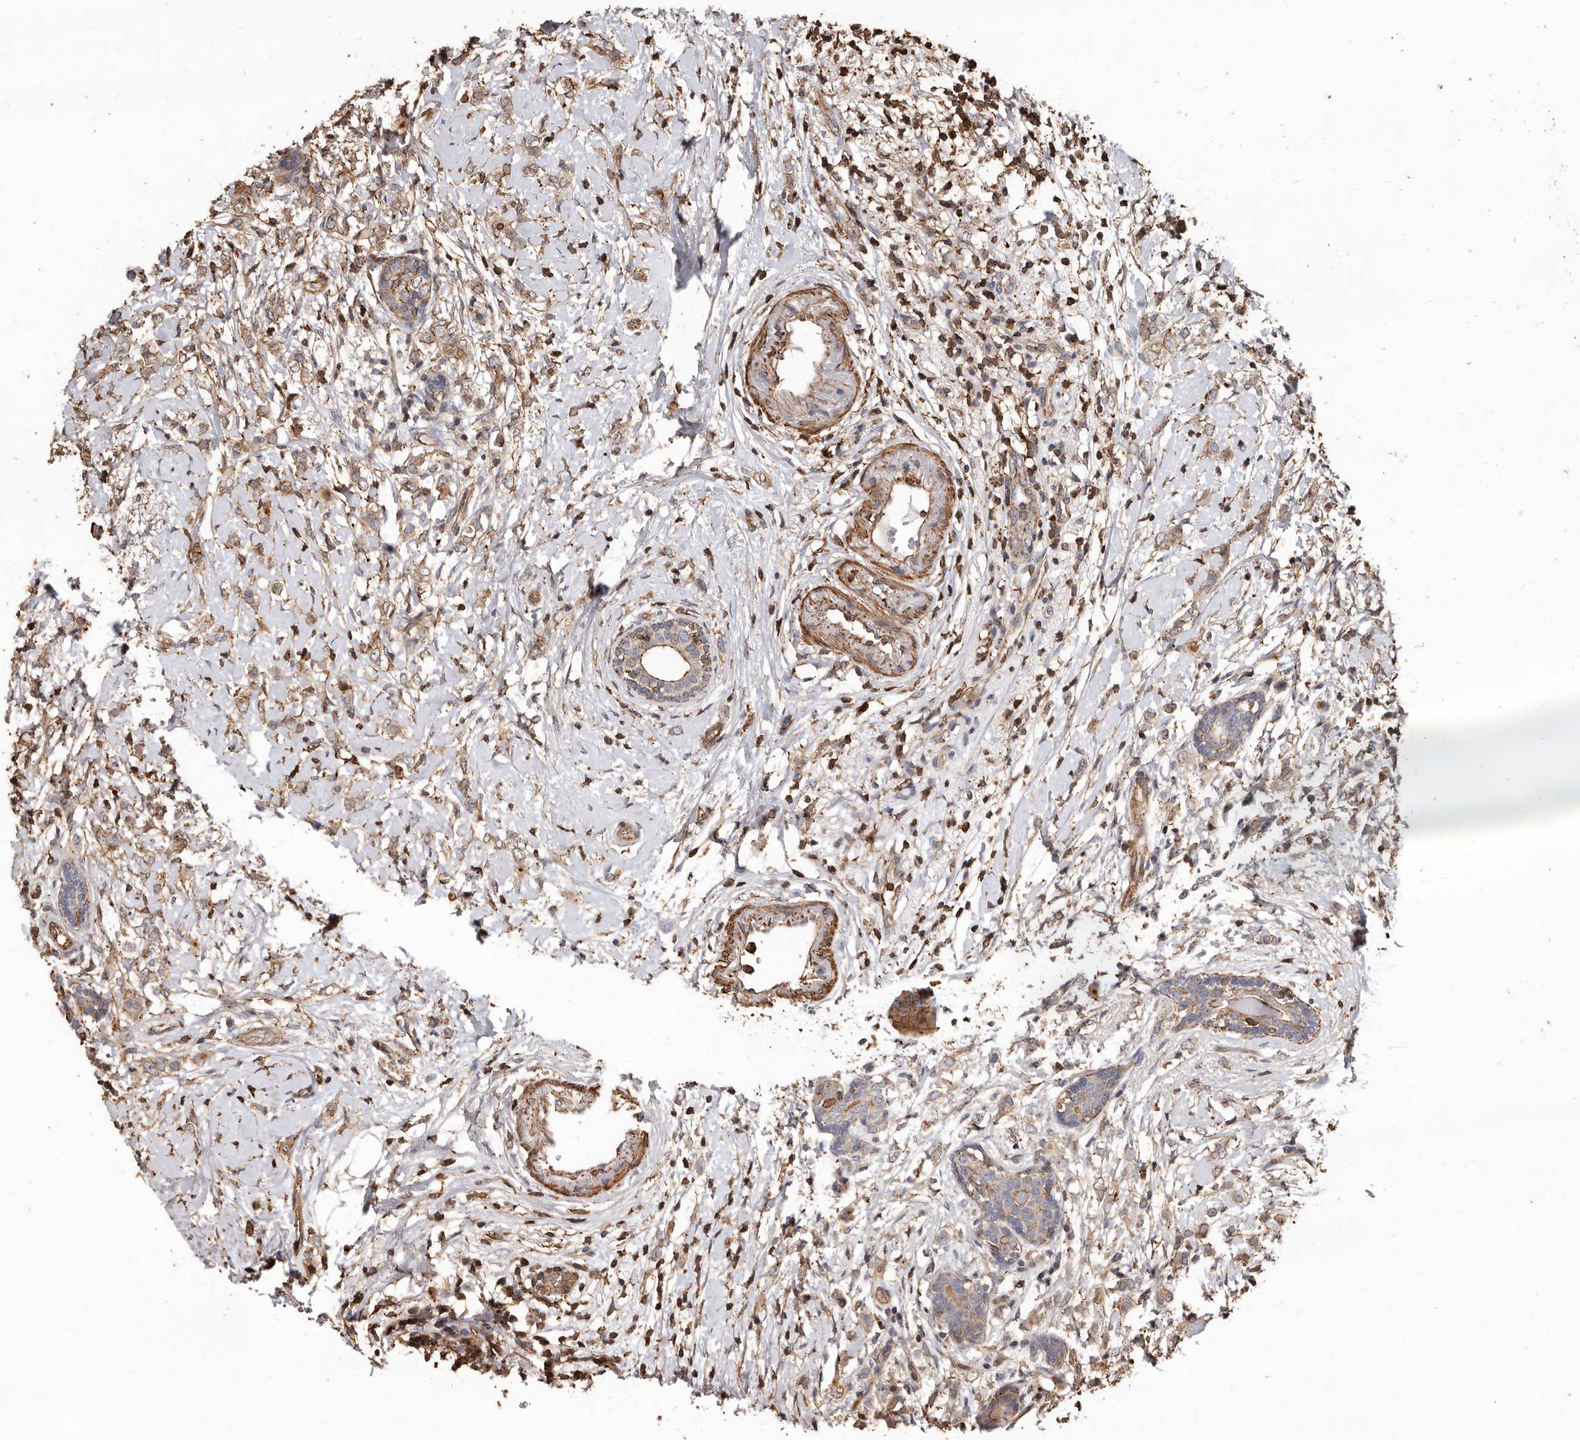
{"staining": {"intensity": "weak", "quantity": ">75%", "location": "cytoplasmic/membranous"}, "tissue": "breast cancer", "cell_type": "Tumor cells", "image_type": "cancer", "snomed": [{"axis": "morphology", "description": "Normal tissue, NOS"}, {"axis": "morphology", "description": "Lobular carcinoma"}, {"axis": "topography", "description": "Breast"}], "caption": "About >75% of tumor cells in human breast cancer exhibit weak cytoplasmic/membranous protein positivity as visualized by brown immunohistochemical staining.", "gene": "GSK3A", "patient": {"sex": "female", "age": 47}}